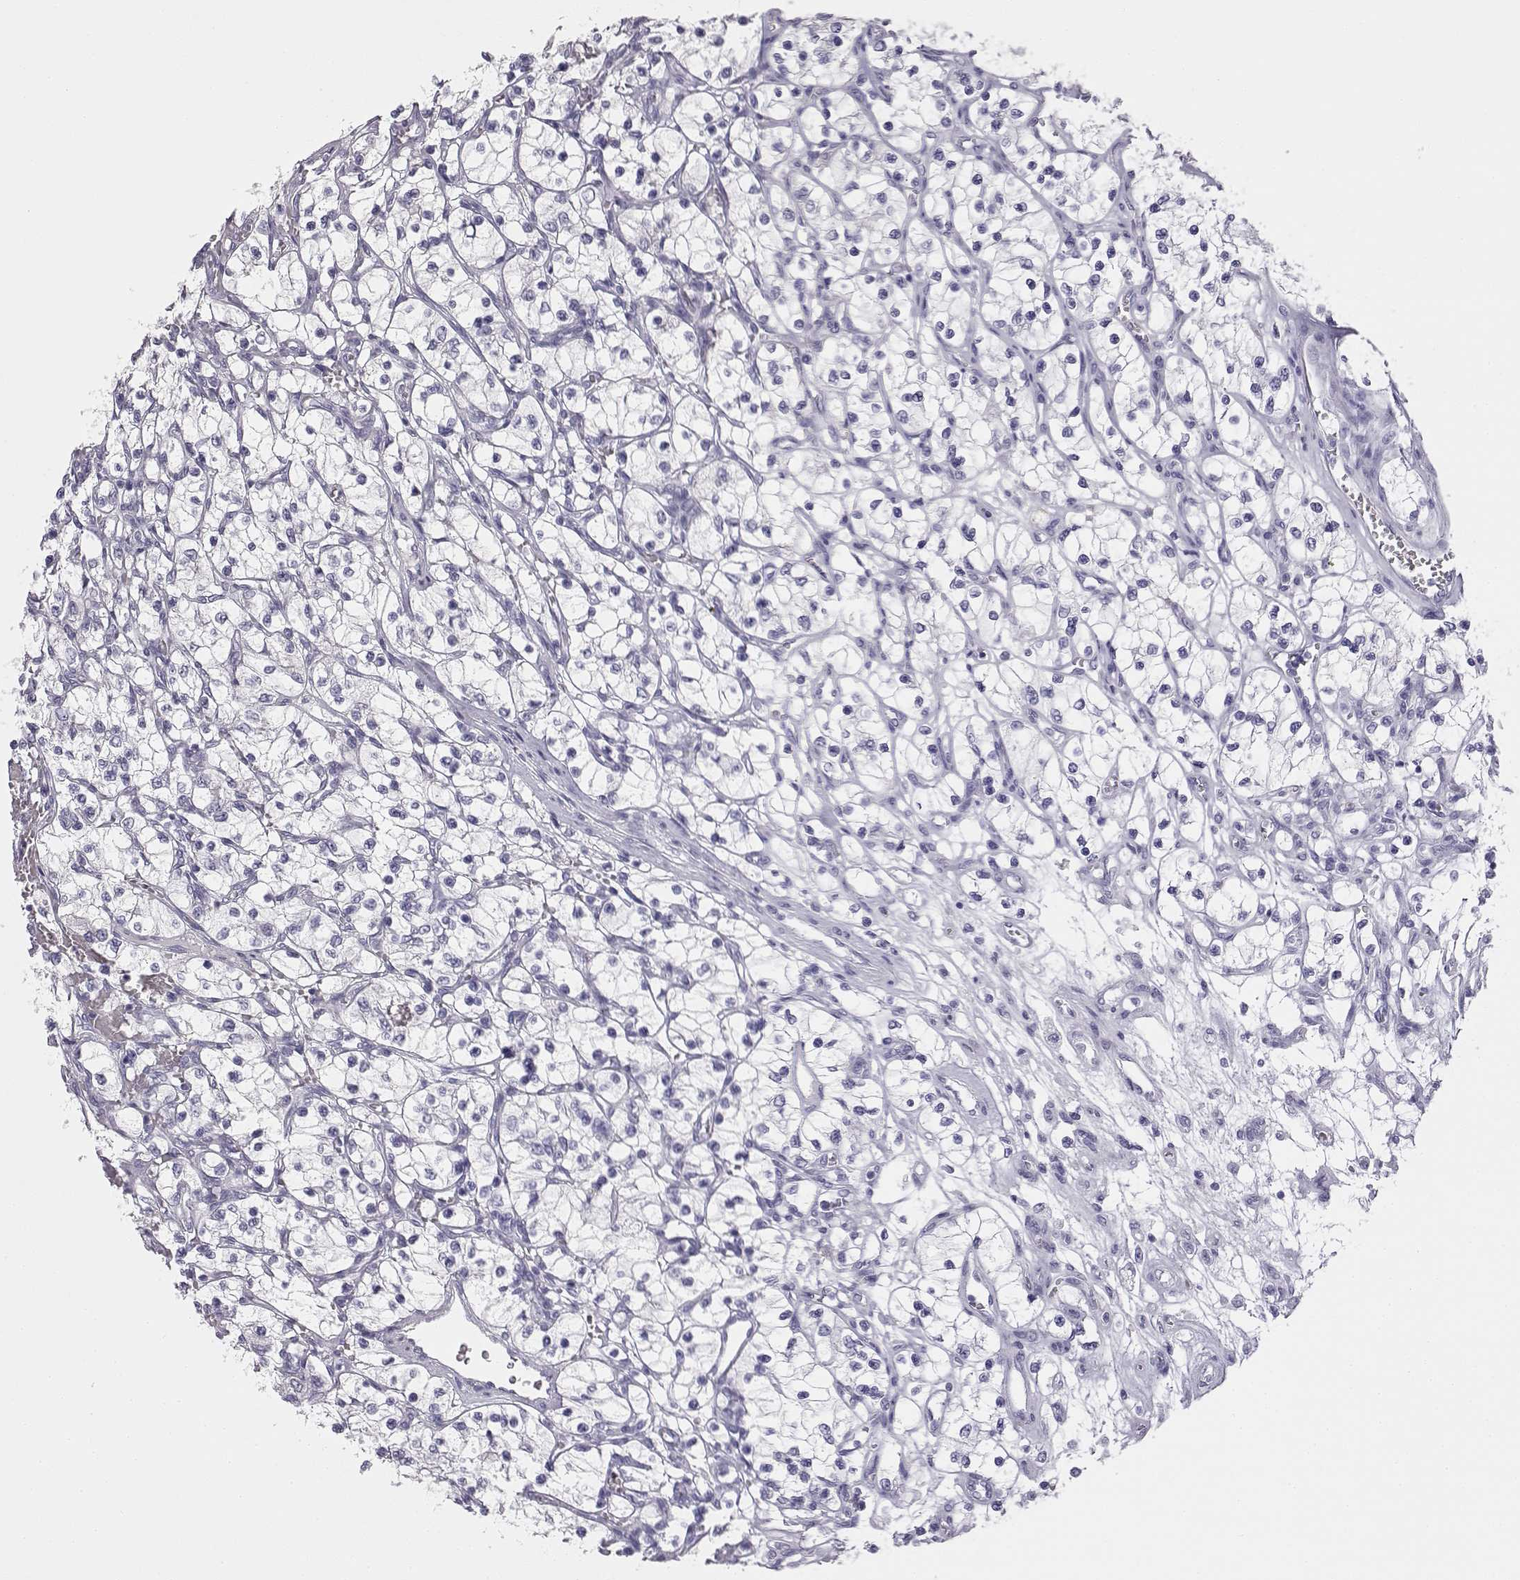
{"staining": {"intensity": "negative", "quantity": "none", "location": "none"}, "tissue": "renal cancer", "cell_type": "Tumor cells", "image_type": "cancer", "snomed": [{"axis": "morphology", "description": "Adenocarcinoma, NOS"}, {"axis": "topography", "description": "Kidney"}], "caption": "A high-resolution histopathology image shows immunohistochemistry staining of renal adenocarcinoma, which displays no significant expression in tumor cells.", "gene": "VGF", "patient": {"sex": "female", "age": 69}}